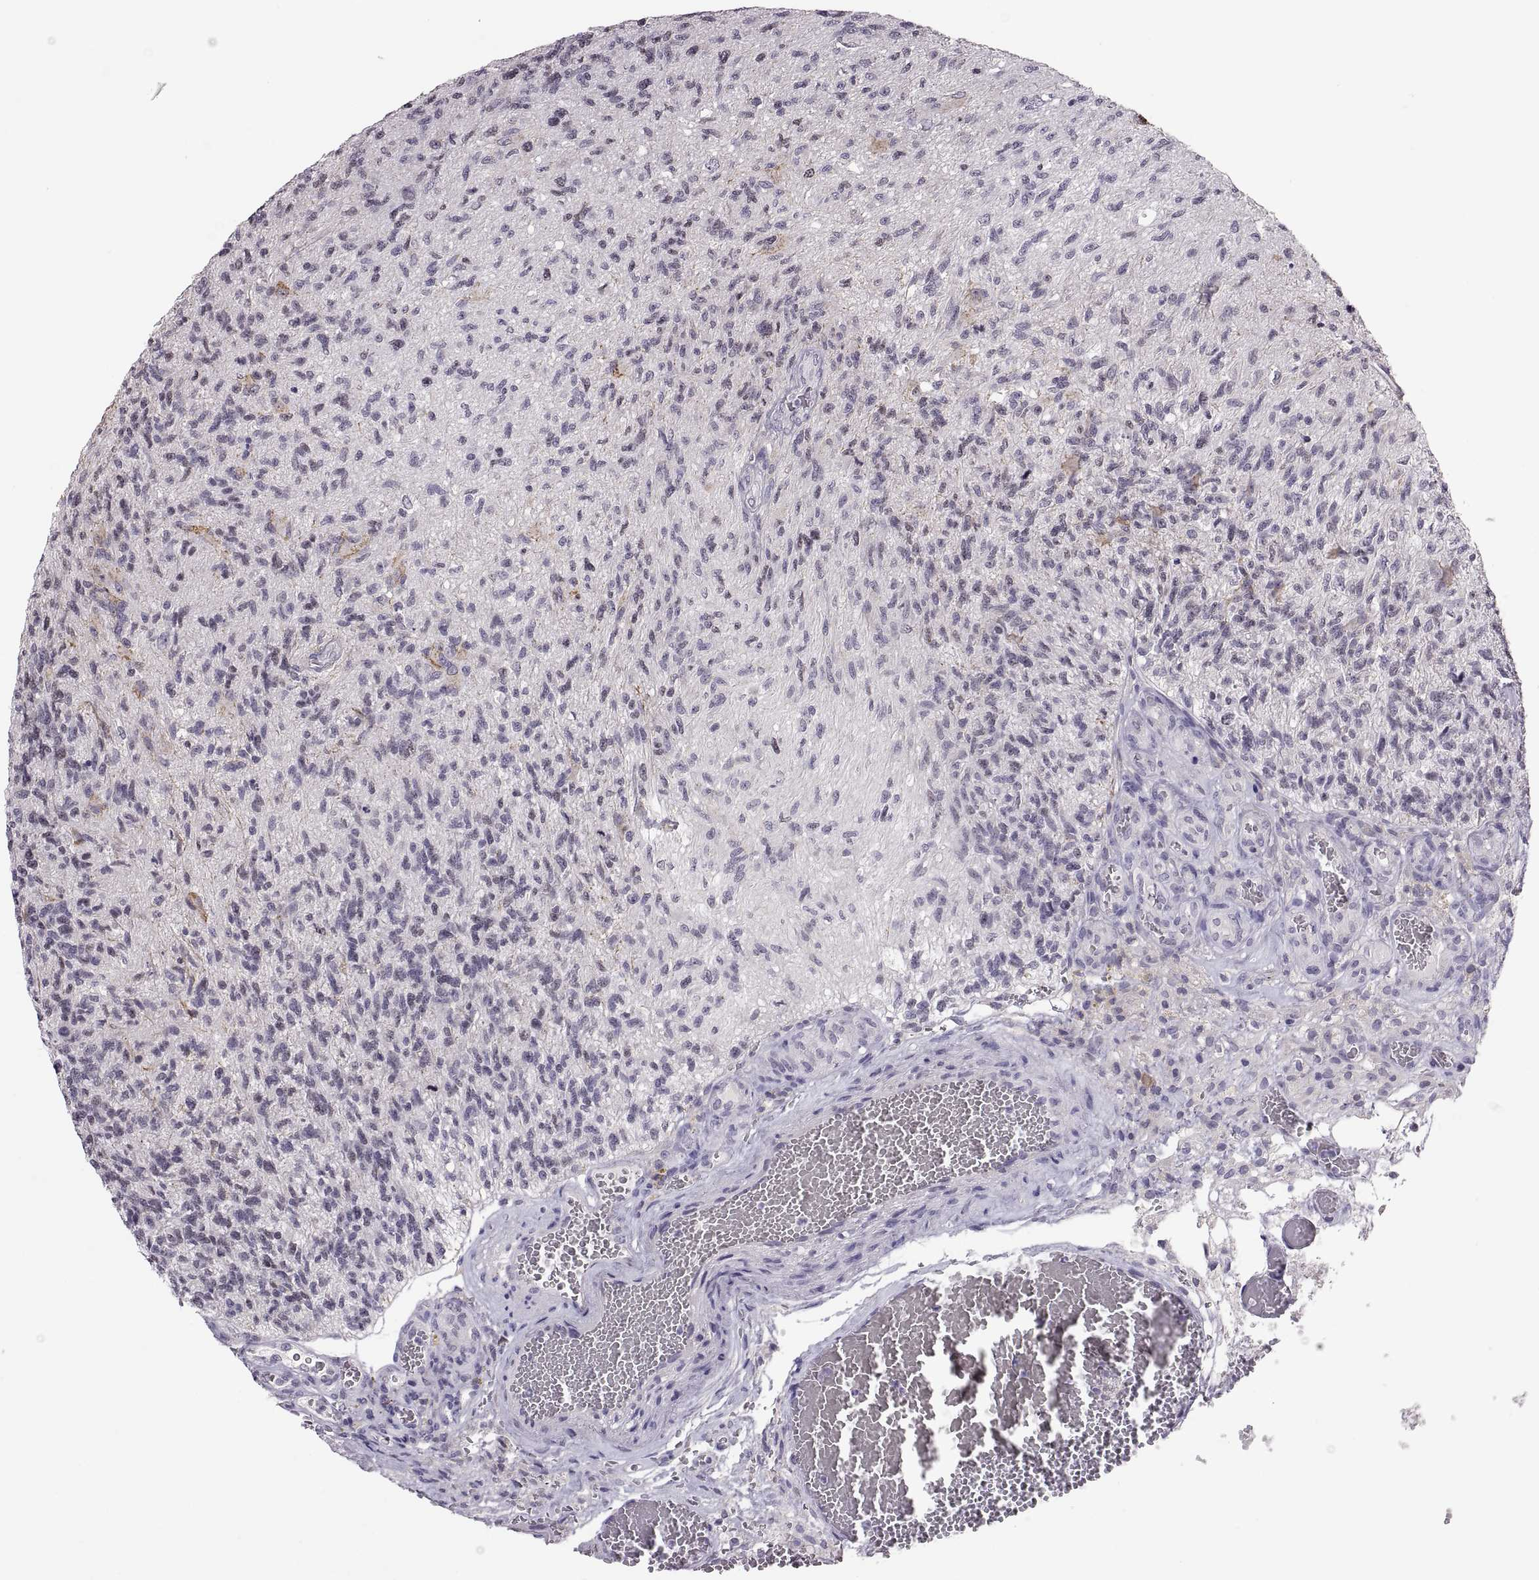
{"staining": {"intensity": "negative", "quantity": "none", "location": "none"}, "tissue": "glioma", "cell_type": "Tumor cells", "image_type": "cancer", "snomed": [{"axis": "morphology", "description": "Glioma, malignant, High grade"}, {"axis": "topography", "description": "Brain"}], "caption": "DAB (3,3'-diaminobenzidine) immunohistochemical staining of malignant glioma (high-grade) shows no significant positivity in tumor cells.", "gene": "MAGEB18", "patient": {"sex": "male", "age": 56}}